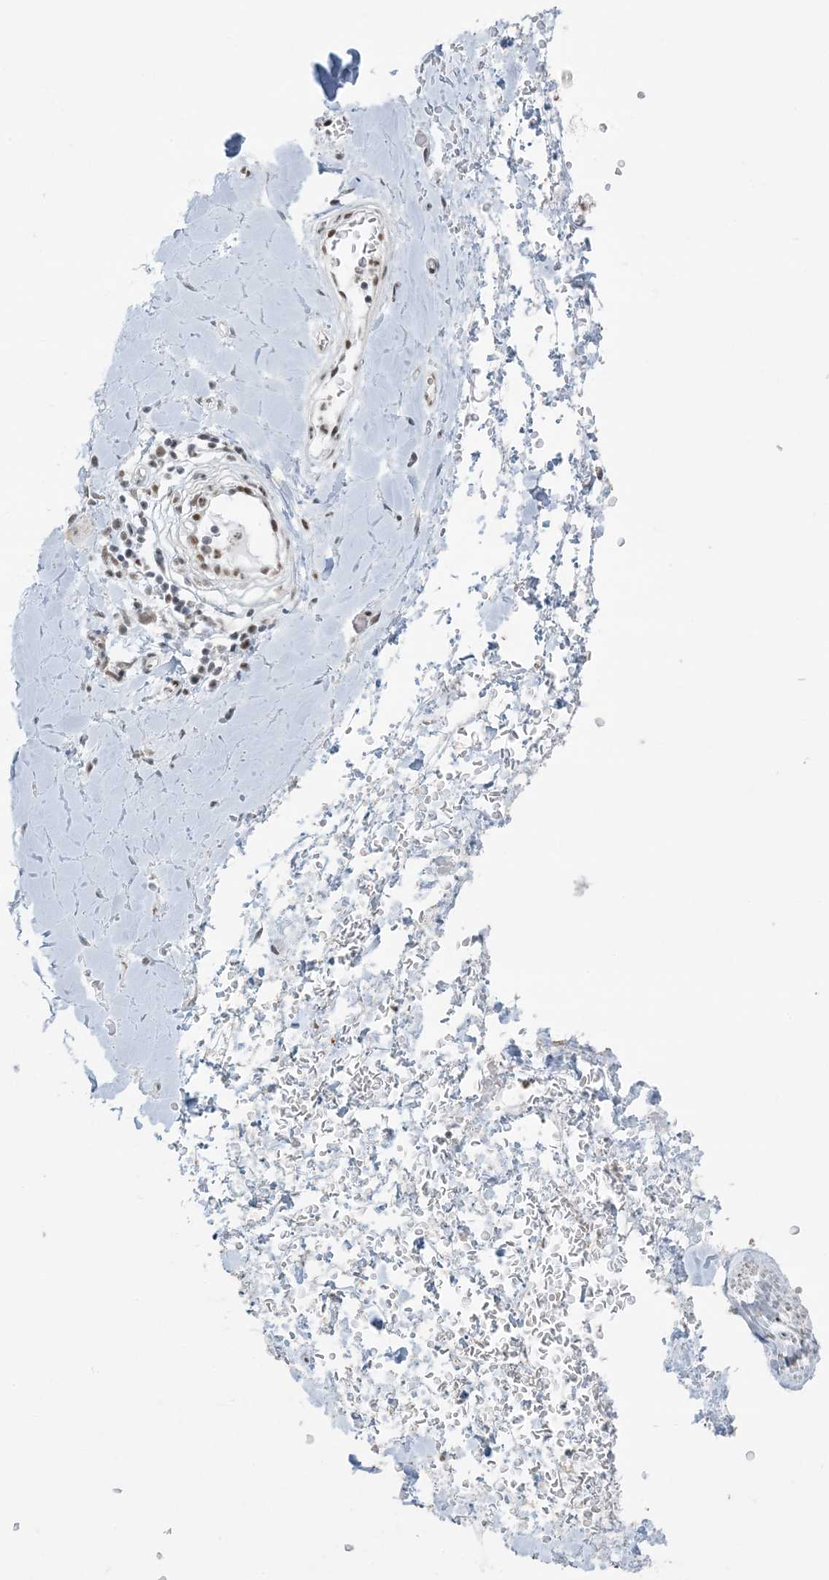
{"staining": {"intensity": "weak", "quantity": ">75%", "location": "nuclear"}, "tissue": "soft tissue", "cell_type": "Fibroblasts", "image_type": "normal", "snomed": [{"axis": "morphology", "description": "Normal tissue, NOS"}, {"axis": "morphology", "description": "Adenocarcinoma, NOS"}, {"axis": "topography", "description": "Stomach, upper"}, {"axis": "topography", "description": "Peripheral nerve tissue"}], "caption": "Weak nuclear protein expression is present in about >75% of fibroblasts in soft tissue.", "gene": "ZNF787", "patient": {"sex": "male", "age": 62}}